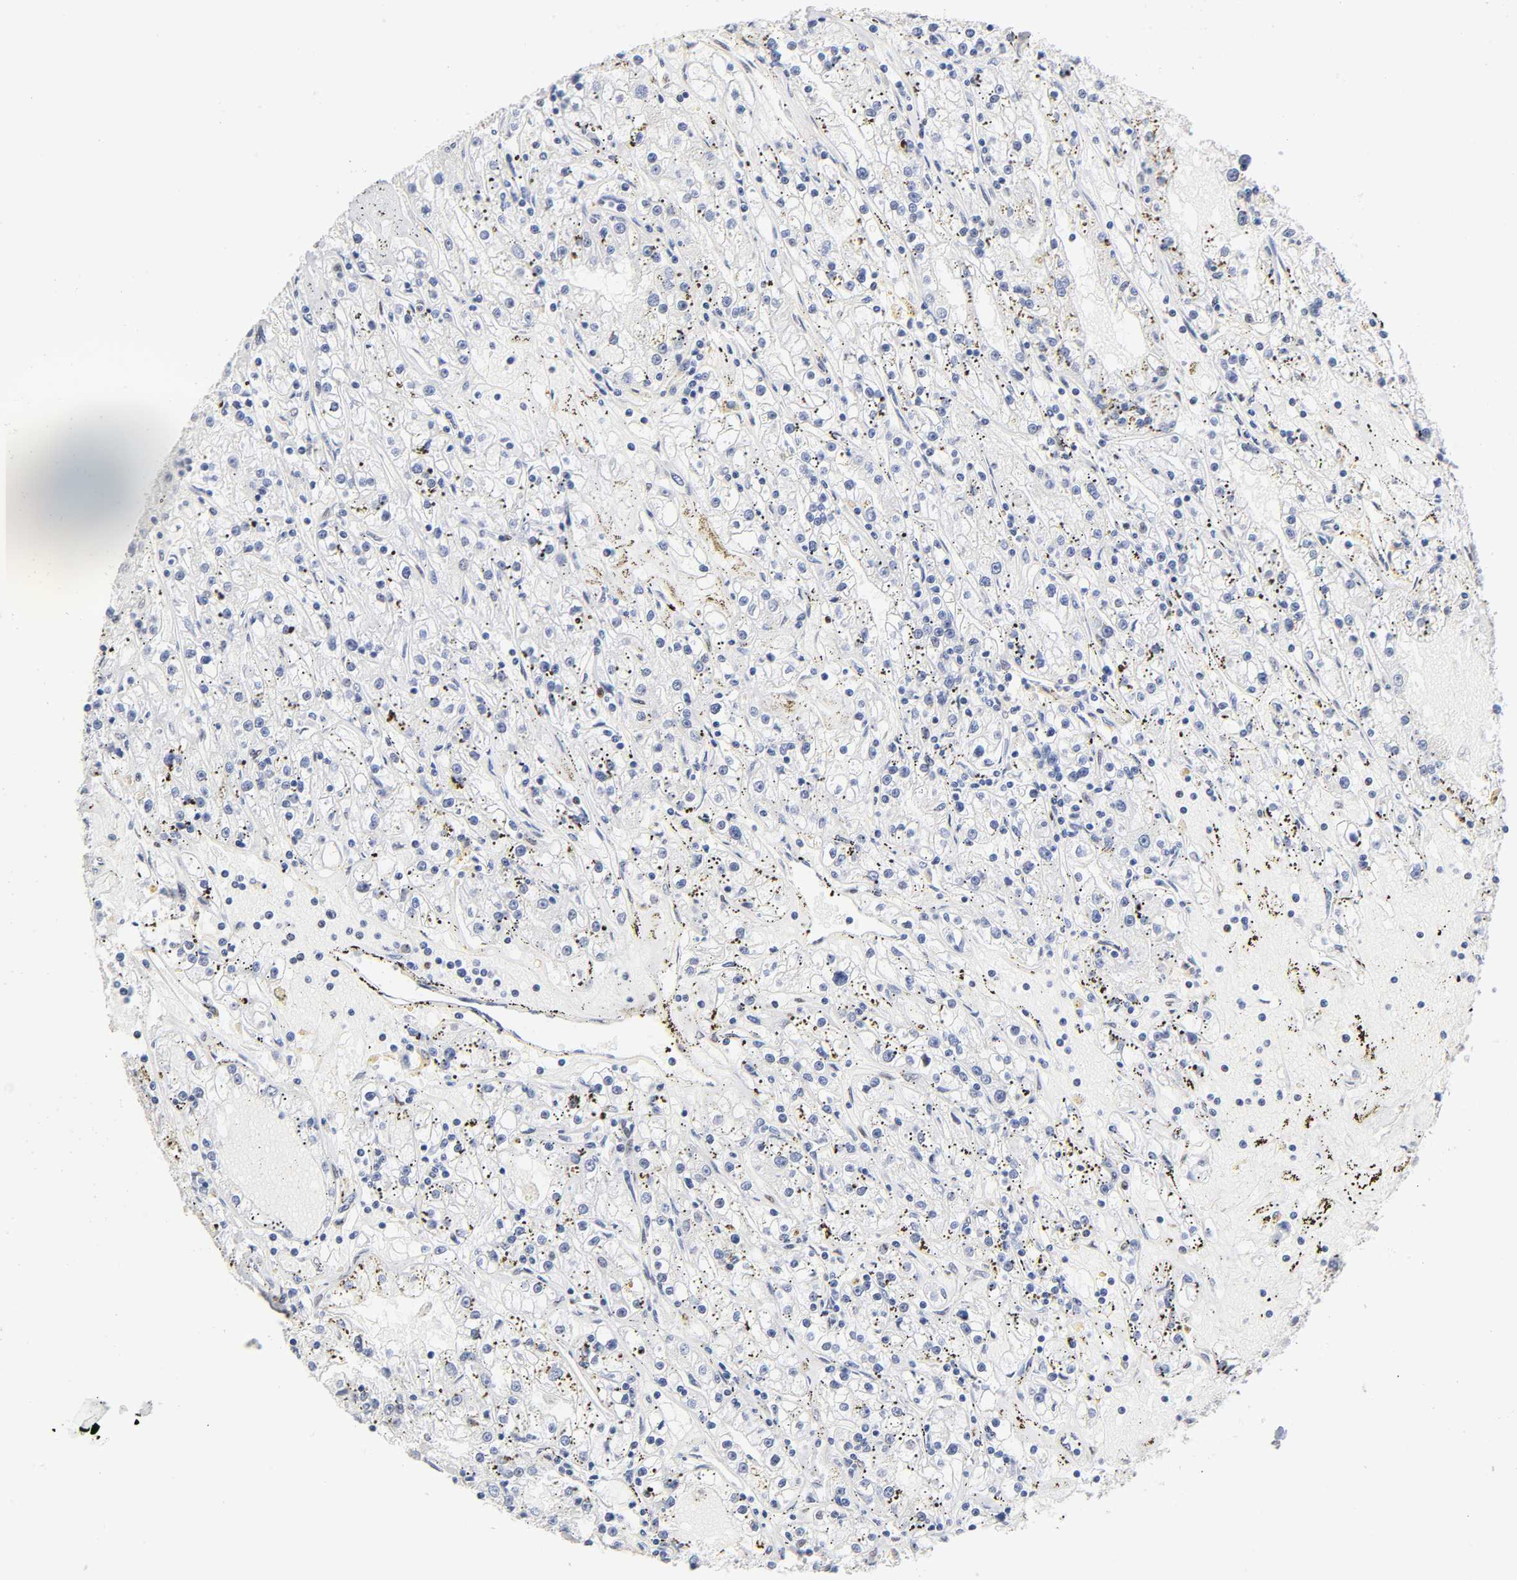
{"staining": {"intensity": "negative", "quantity": "none", "location": "none"}, "tissue": "renal cancer", "cell_type": "Tumor cells", "image_type": "cancer", "snomed": [{"axis": "morphology", "description": "Adenocarcinoma, NOS"}, {"axis": "topography", "description": "Kidney"}], "caption": "IHC of human adenocarcinoma (renal) displays no expression in tumor cells. The staining is performed using DAB (3,3'-diaminobenzidine) brown chromogen with nuclei counter-stained in using hematoxylin.", "gene": "NR3C1", "patient": {"sex": "male", "age": 56}}